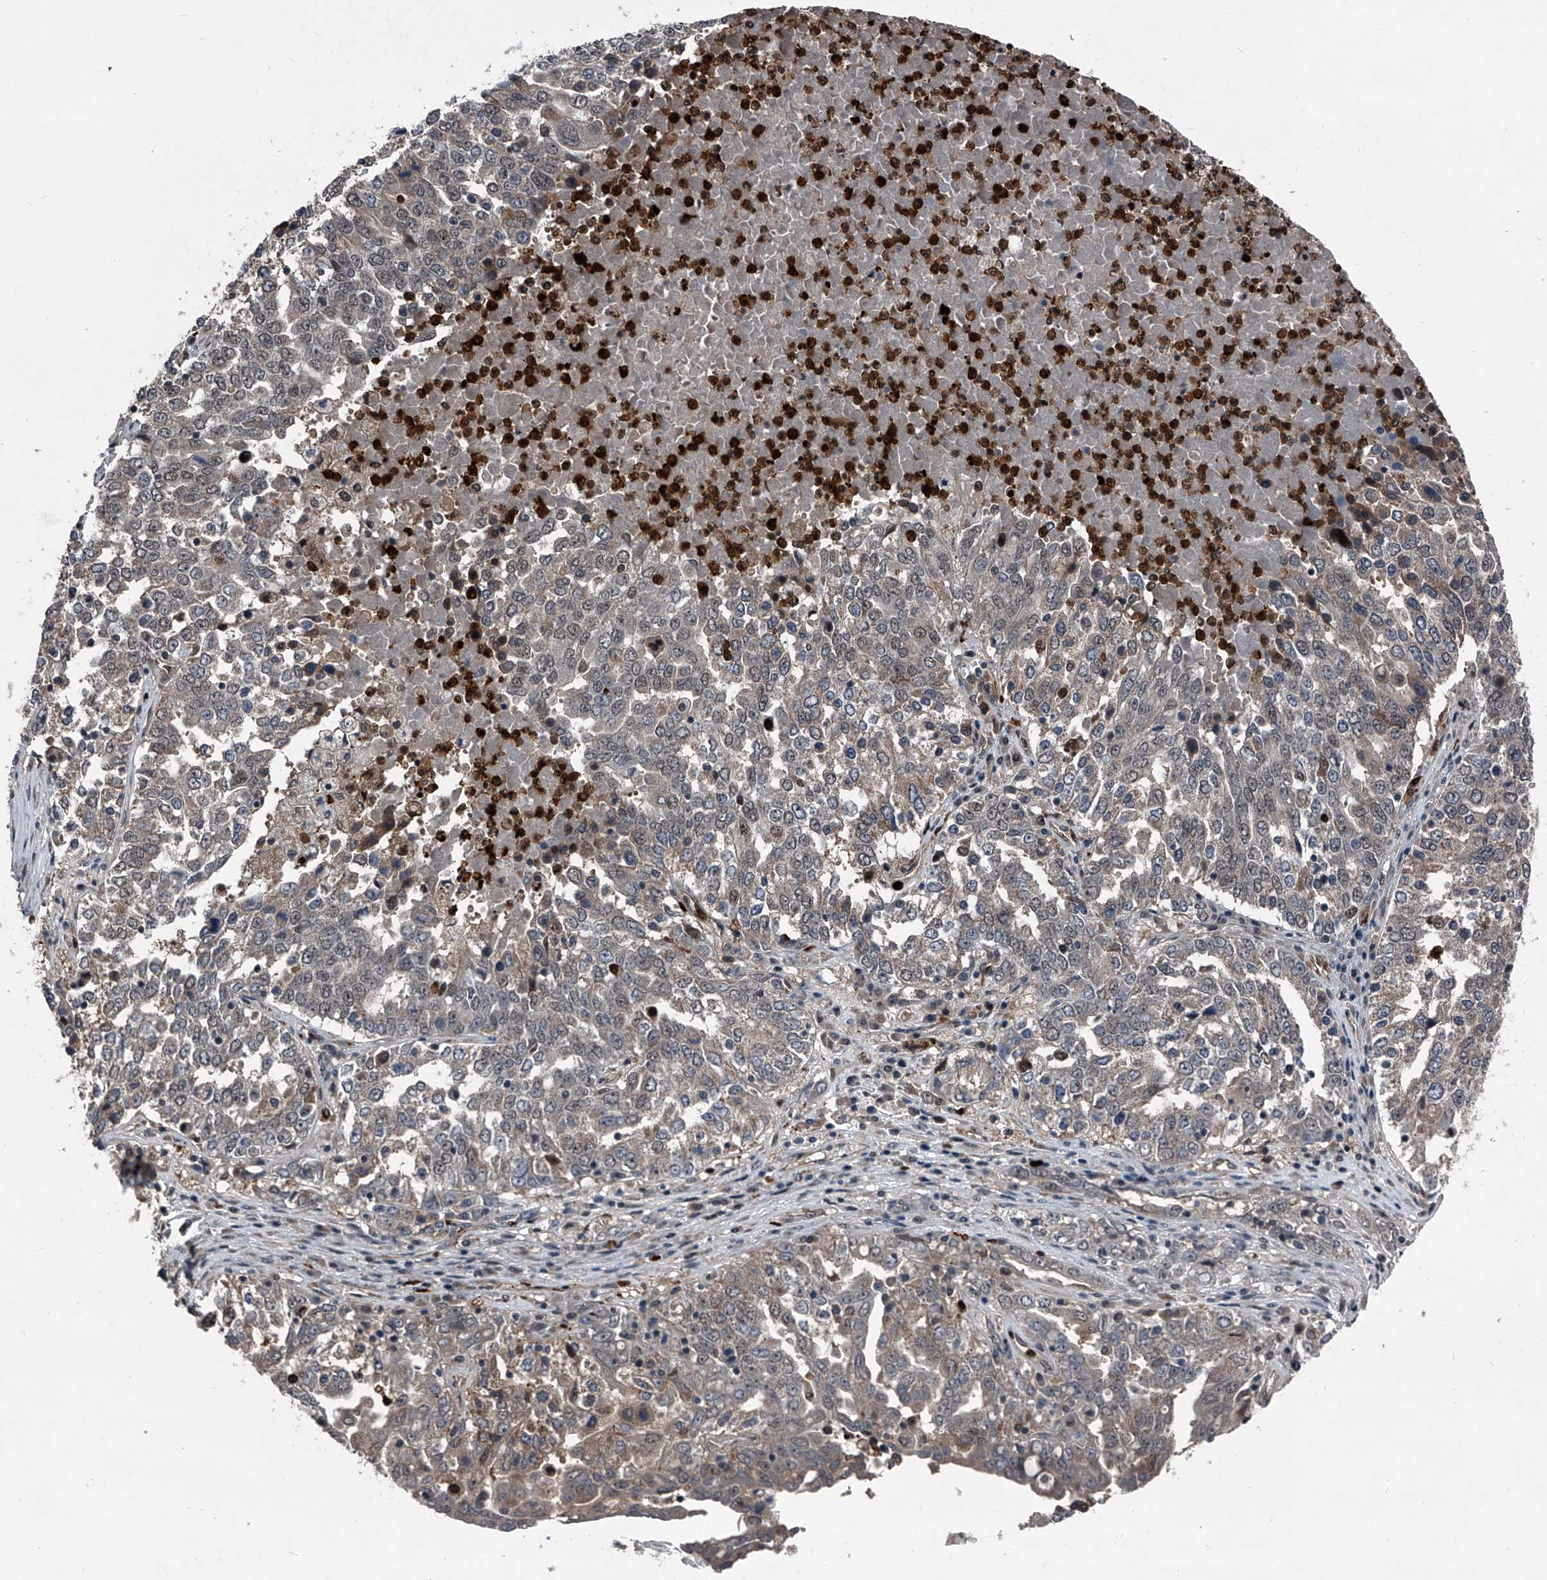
{"staining": {"intensity": "weak", "quantity": ">75%", "location": "cytoplasmic/membranous,nuclear"}, "tissue": "ovarian cancer", "cell_type": "Tumor cells", "image_type": "cancer", "snomed": [{"axis": "morphology", "description": "Carcinoma, endometroid"}, {"axis": "topography", "description": "Ovary"}], "caption": "Immunohistochemistry of ovarian cancer demonstrates low levels of weak cytoplasmic/membranous and nuclear expression in about >75% of tumor cells. The protein is stained brown, and the nuclei are stained in blue (DAB (3,3'-diaminobenzidine) IHC with brightfield microscopy, high magnification).", "gene": "MAPKAP1", "patient": {"sex": "female", "age": 62}}